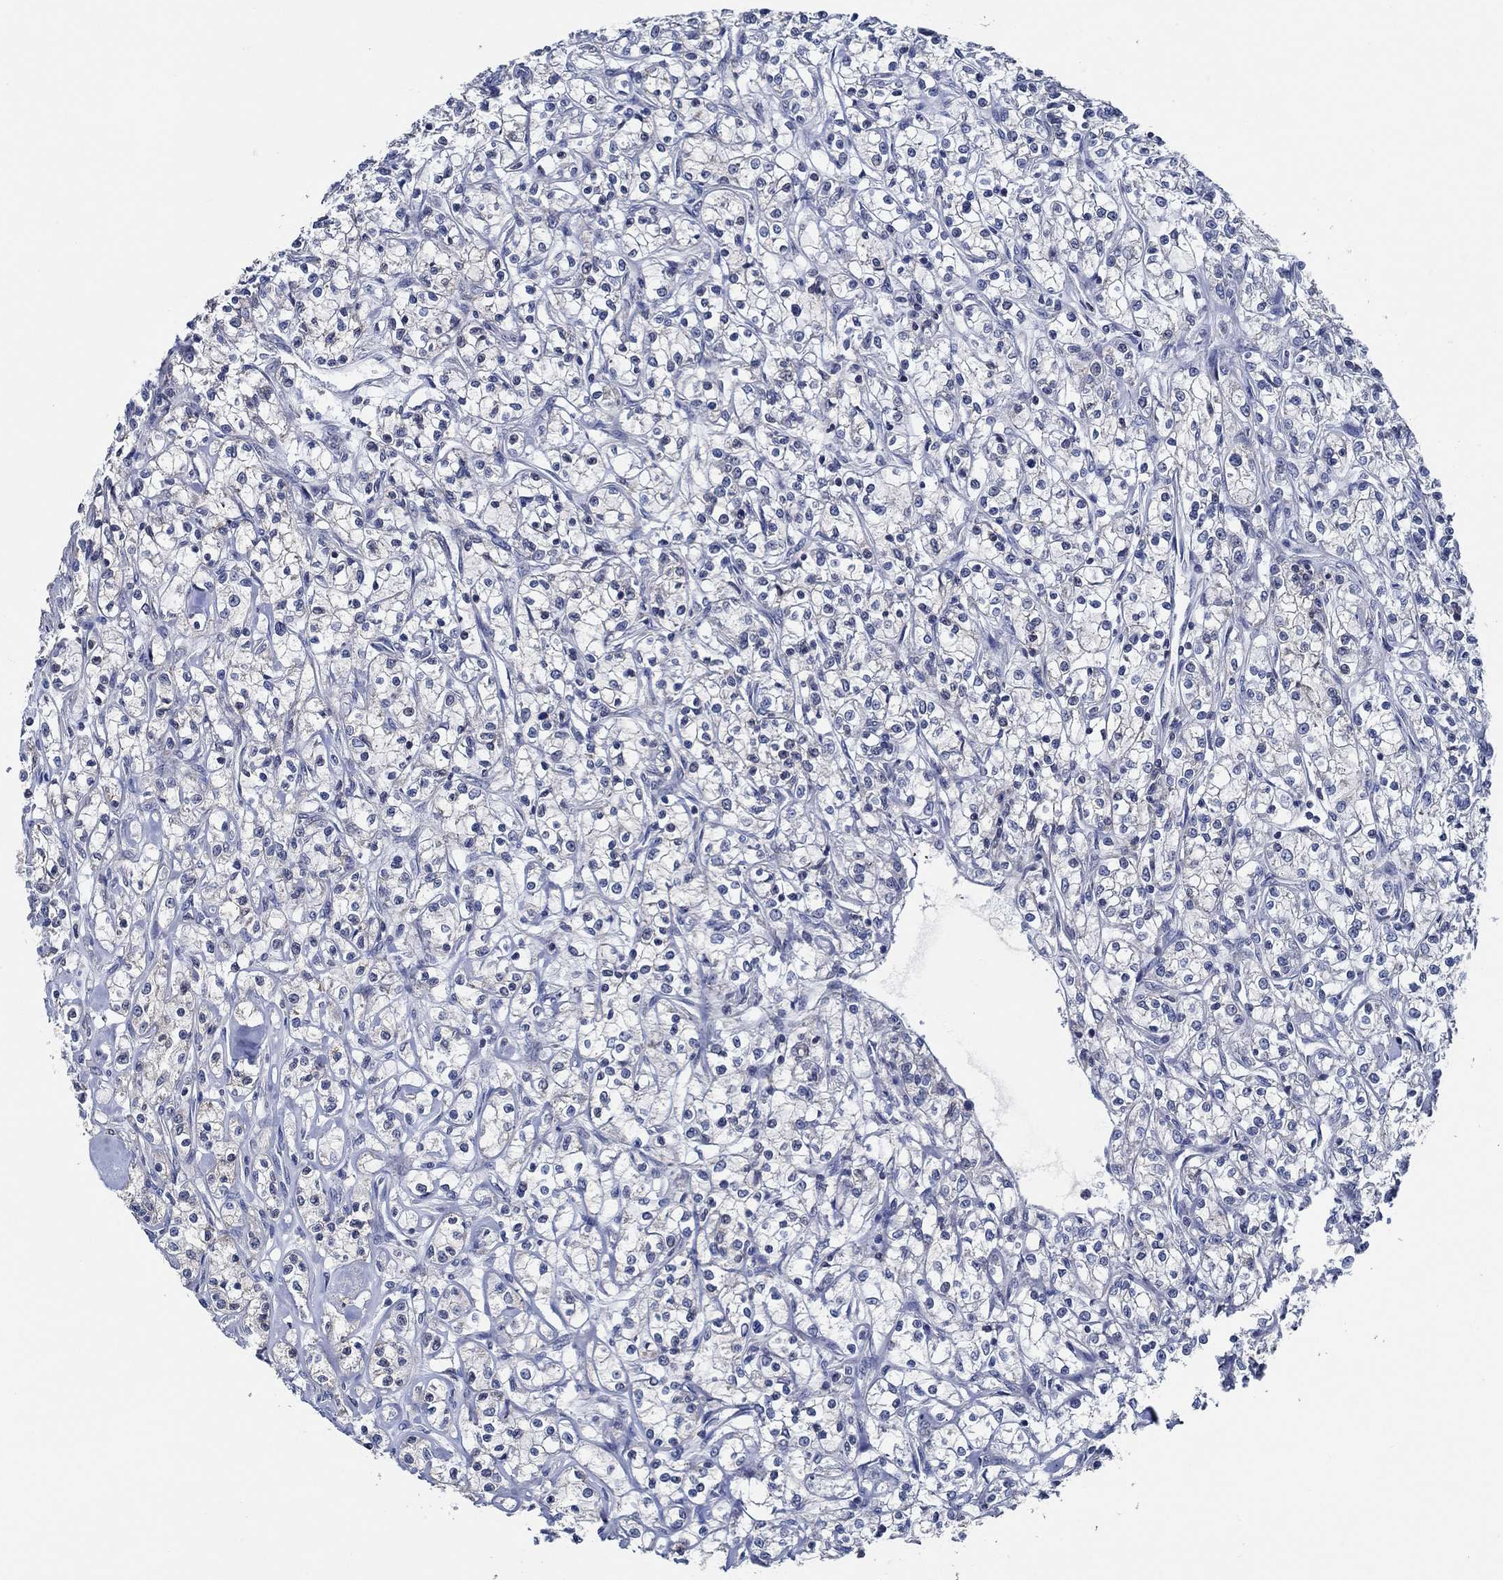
{"staining": {"intensity": "negative", "quantity": "none", "location": "none"}, "tissue": "renal cancer", "cell_type": "Tumor cells", "image_type": "cancer", "snomed": [{"axis": "morphology", "description": "Adenocarcinoma, NOS"}, {"axis": "topography", "description": "Kidney"}], "caption": "Immunohistochemistry of human renal cancer (adenocarcinoma) exhibits no expression in tumor cells.", "gene": "DACT1", "patient": {"sex": "female", "age": 59}}